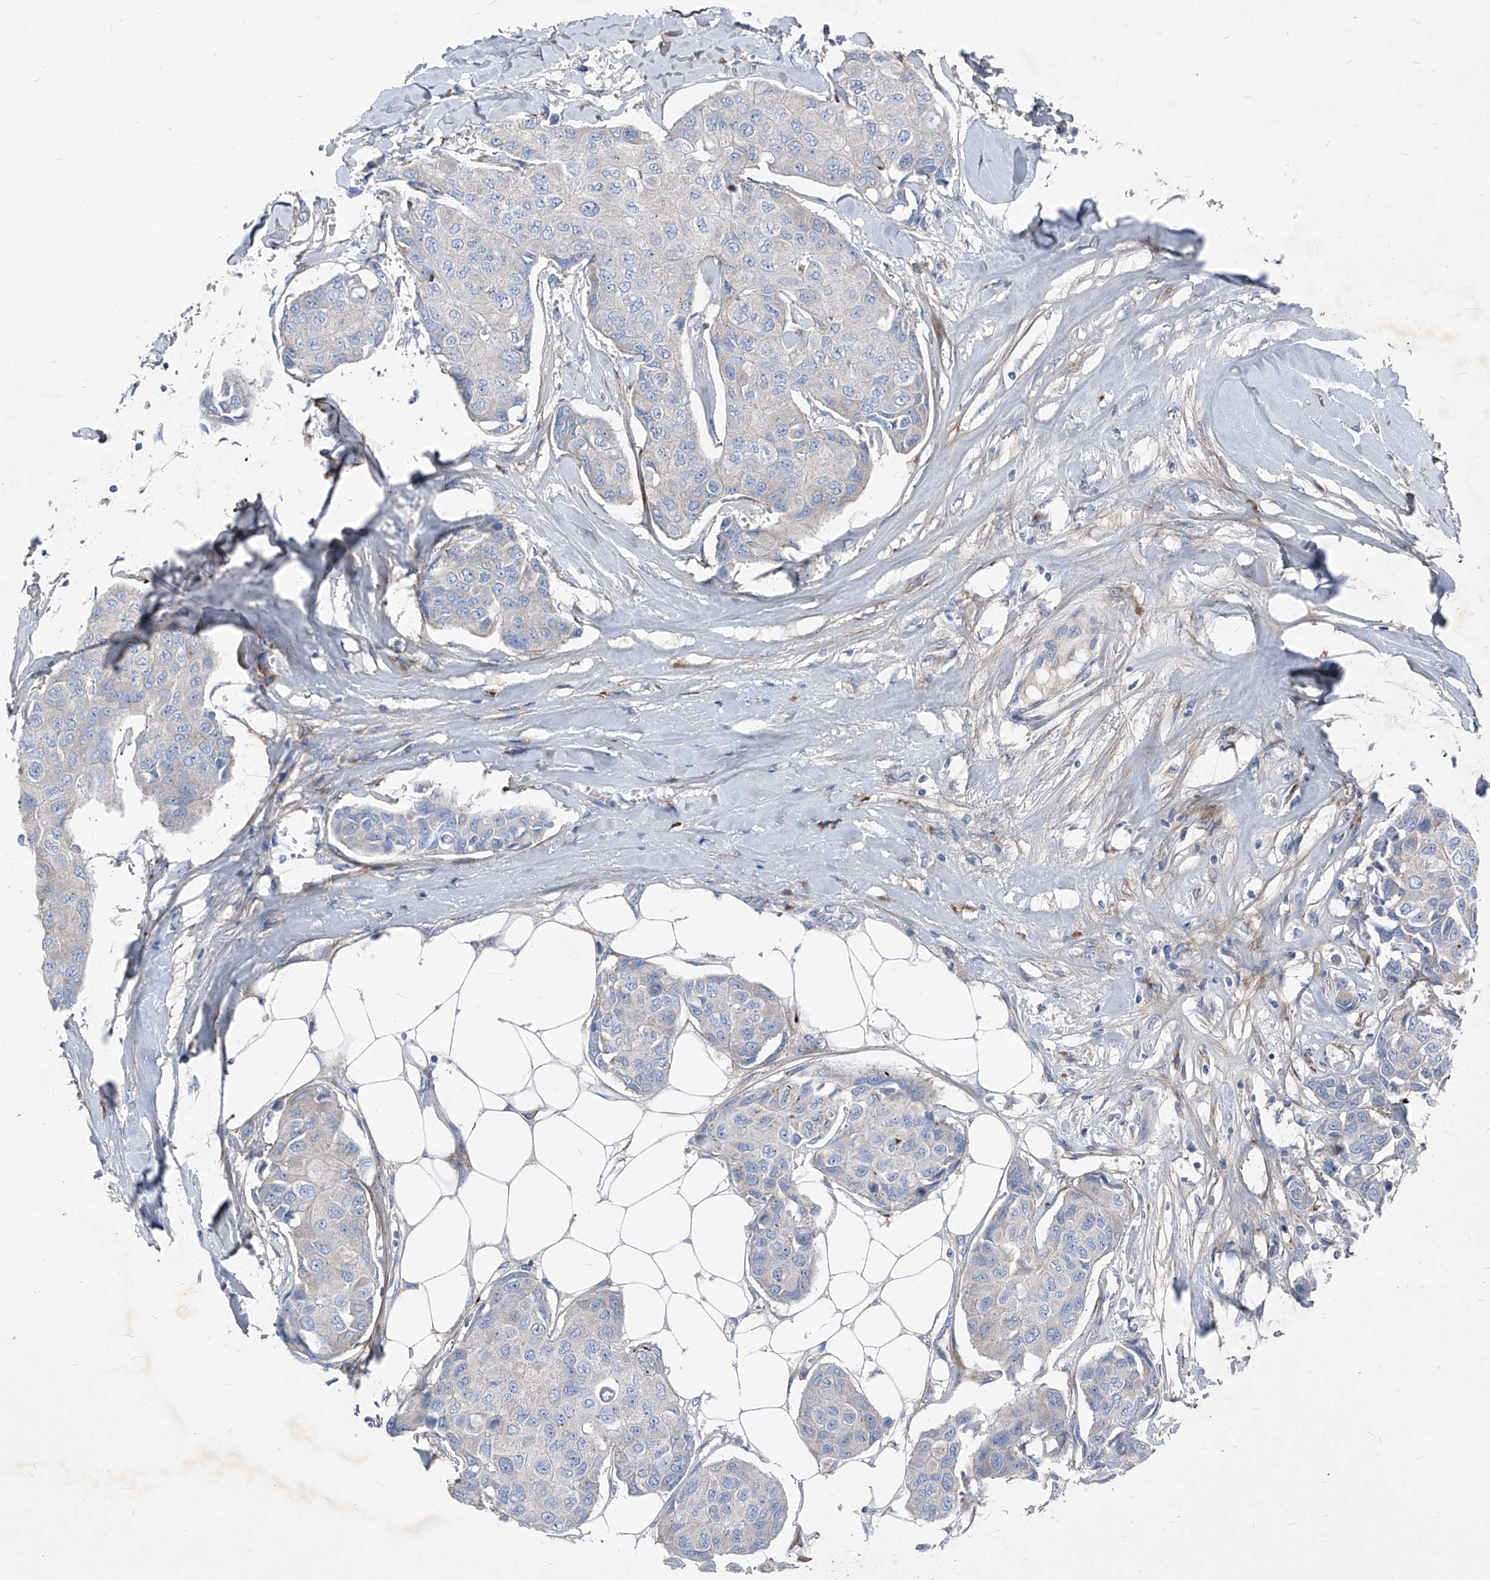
{"staining": {"intensity": "negative", "quantity": "none", "location": "none"}, "tissue": "breast cancer", "cell_type": "Tumor cells", "image_type": "cancer", "snomed": [{"axis": "morphology", "description": "Duct carcinoma"}, {"axis": "topography", "description": "Breast"}], "caption": "Immunohistochemical staining of breast cancer (invasive ductal carcinoma) exhibits no significant positivity in tumor cells.", "gene": "IFI27", "patient": {"sex": "female", "age": 80}}